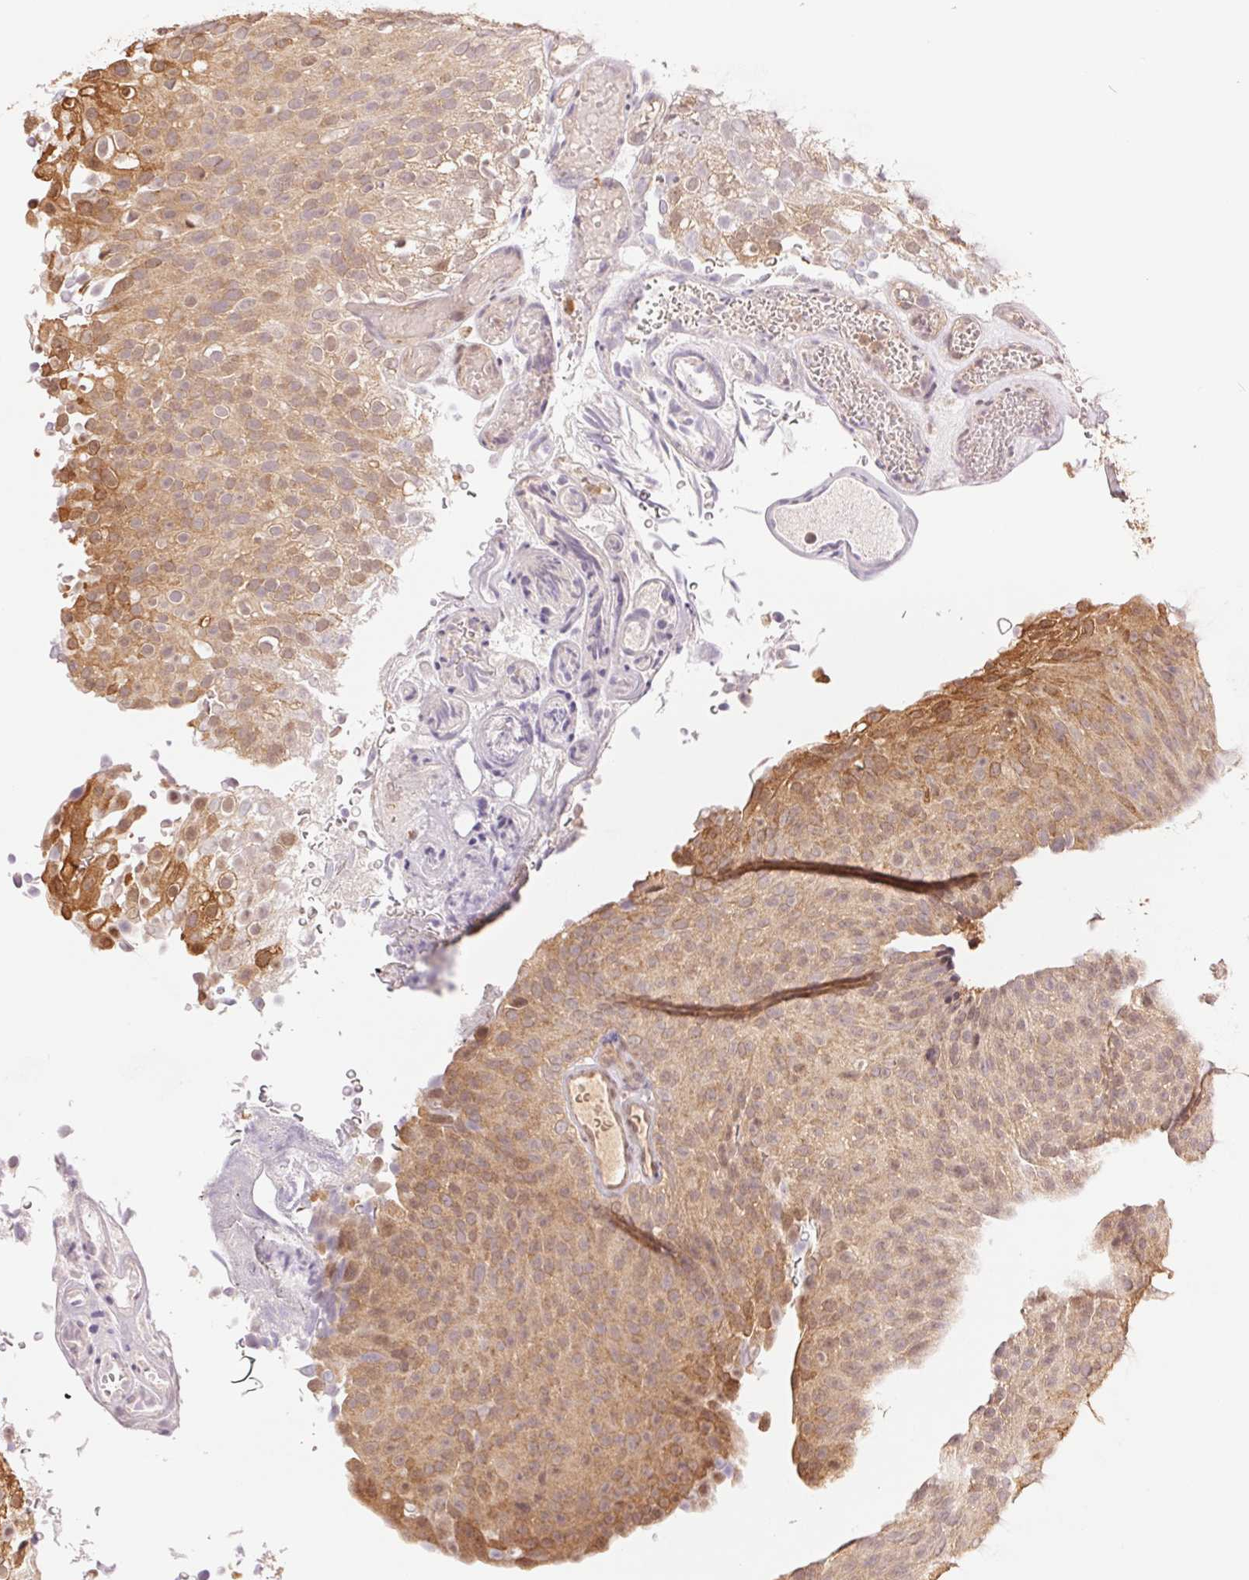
{"staining": {"intensity": "moderate", "quantity": ">75%", "location": "cytoplasmic/membranous"}, "tissue": "urothelial cancer", "cell_type": "Tumor cells", "image_type": "cancer", "snomed": [{"axis": "morphology", "description": "Urothelial carcinoma, Low grade"}, {"axis": "topography", "description": "Urinary bladder"}], "caption": "Urothelial carcinoma (low-grade) stained with a brown dye demonstrates moderate cytoplasmic/membranous positive positivity in approximately >75% of tumor cells.", "gene": "CDC123", "patient": {"sex": "male", "age": 78}}